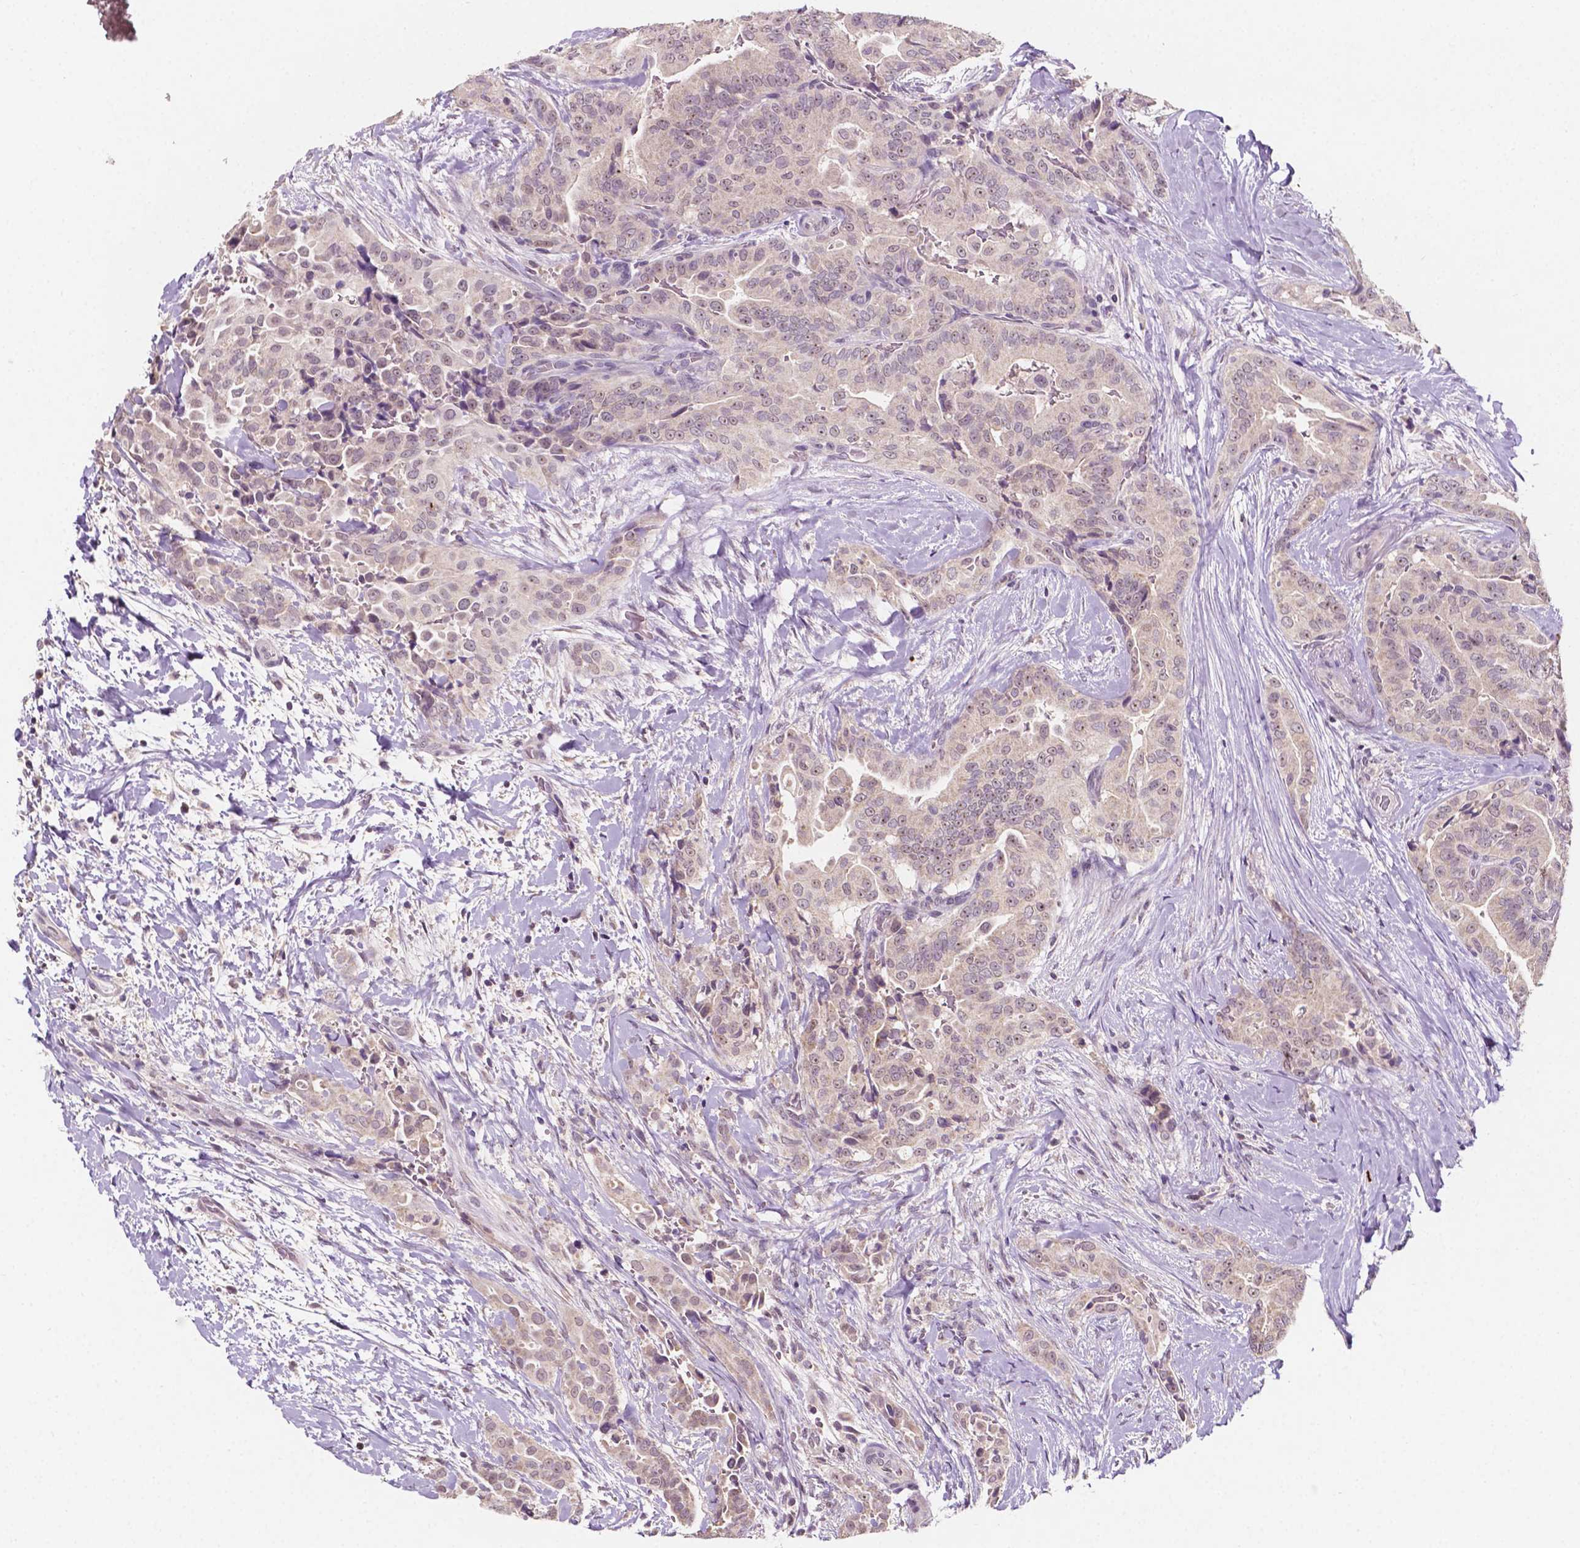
{"staining": {"intensity": "weak", "quantity": "<25%", "location": "cytoplasmic/membranous,nuclear"}, "tissue": "thyroid cancer", "cell_type": "Tumor cells", "image_type": "cancer", "snomed": [{"axis": "morphology", "description": "Papillary adenocarcinoma, NOS"}, {"axis": "topography", "description": "Thyroid gland"}], "caption": "Immunohistochemistry (IHC) photomicrograph of neoplastic tissue: human thyroid cancer stained with DAB exhibits no significant protein positivity in tumor cells.", "gene": "SIRT2", "patient": {"sex": "male", "age": 61}}